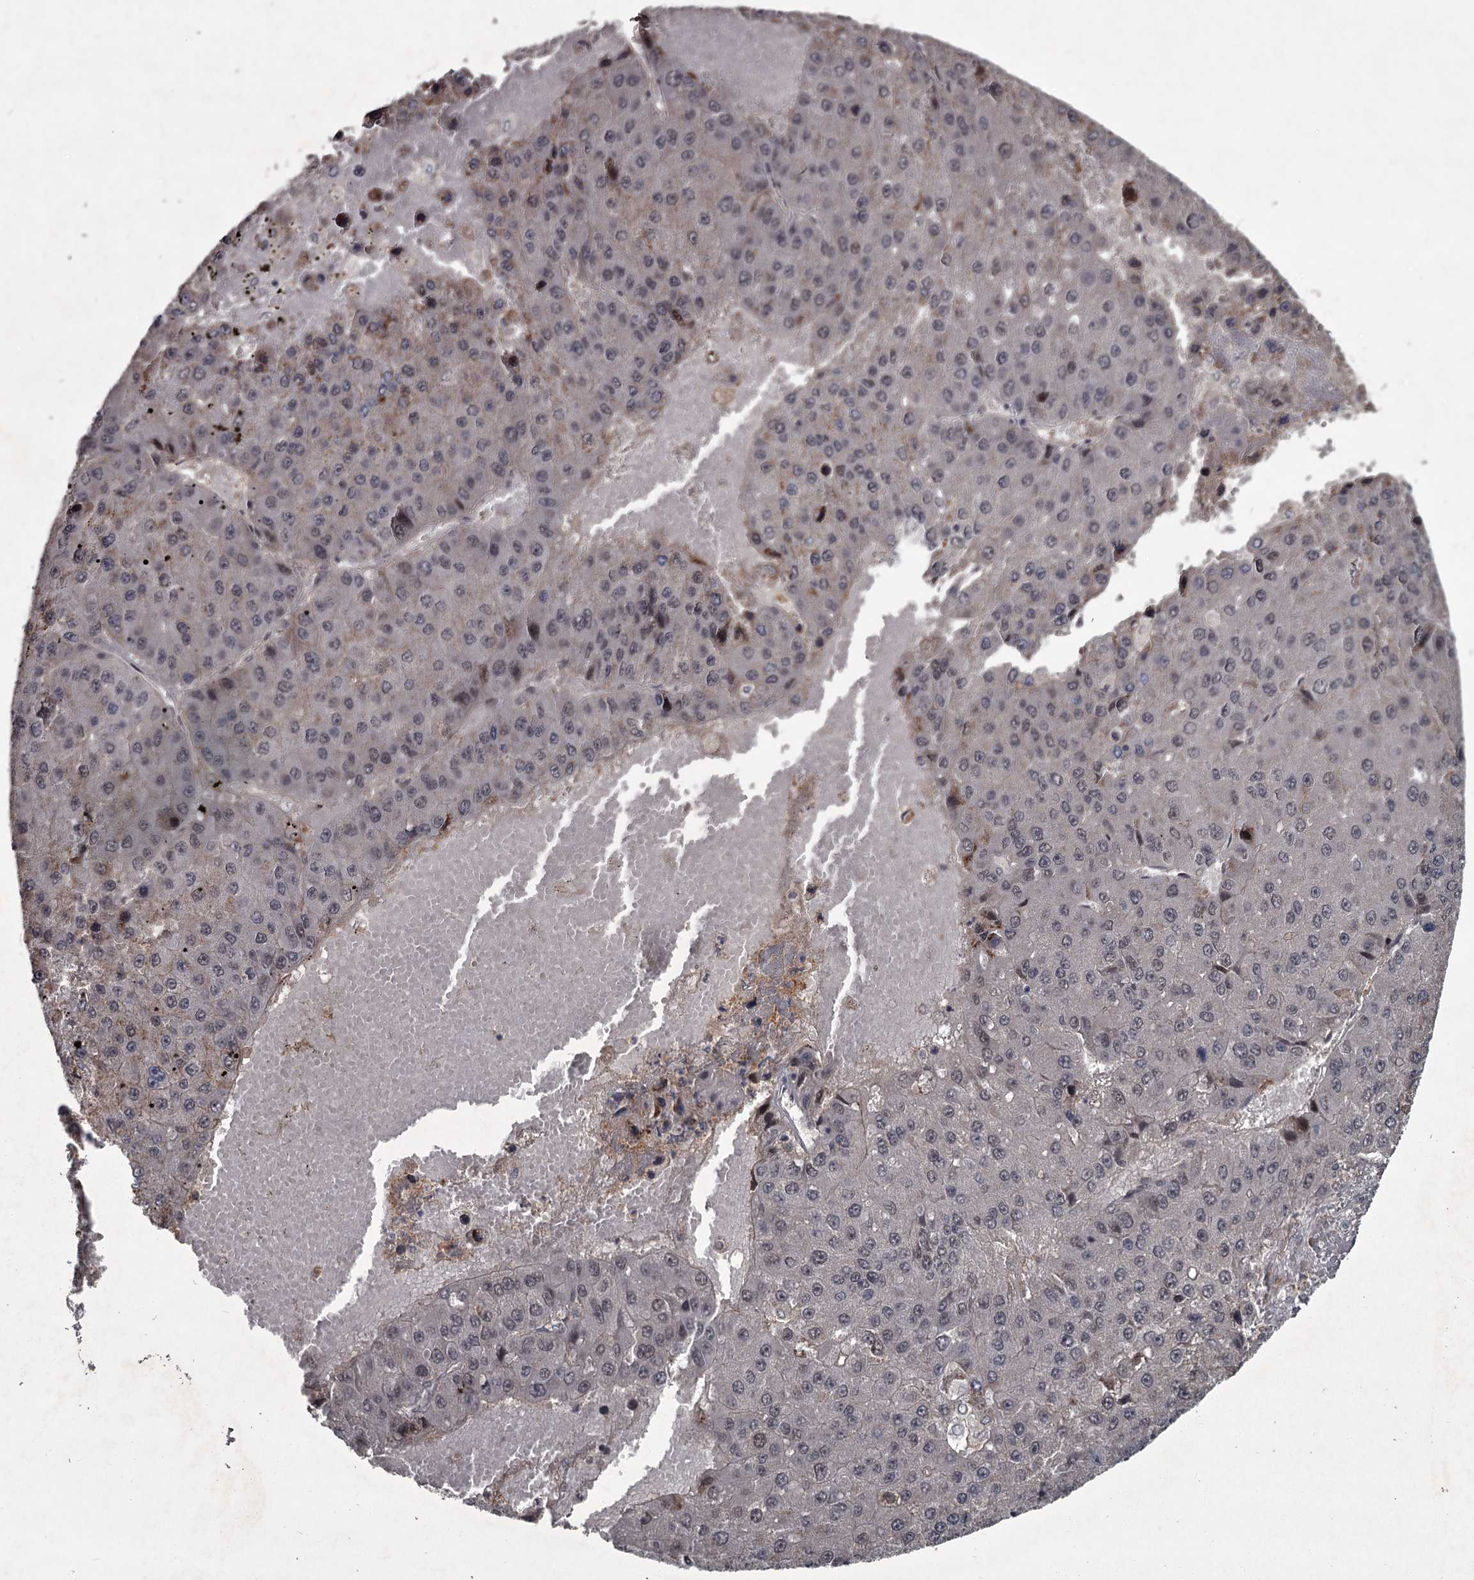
{"staining": {"intensity": "weak", "quantity": "25%-75%", "location": "nuclear"}, "tissue": "liver cancer", "cell_type": "Tumor cells", "image_type": "cancer", "snomed": [{"axis": "morphology", "description": "Carcinoma, Hepatocellular, NOS"}, {"axis": "topography", "description": "Liver"}], "caption": "Immunohistochemical staining of human hepatocellular carcinoma (liver) reveals low levels of weak nuclear positivity in about 25%-75% of tumor cells.", "gene": "FLVCR2", "patient": {"sex": "female", "age": 73}}